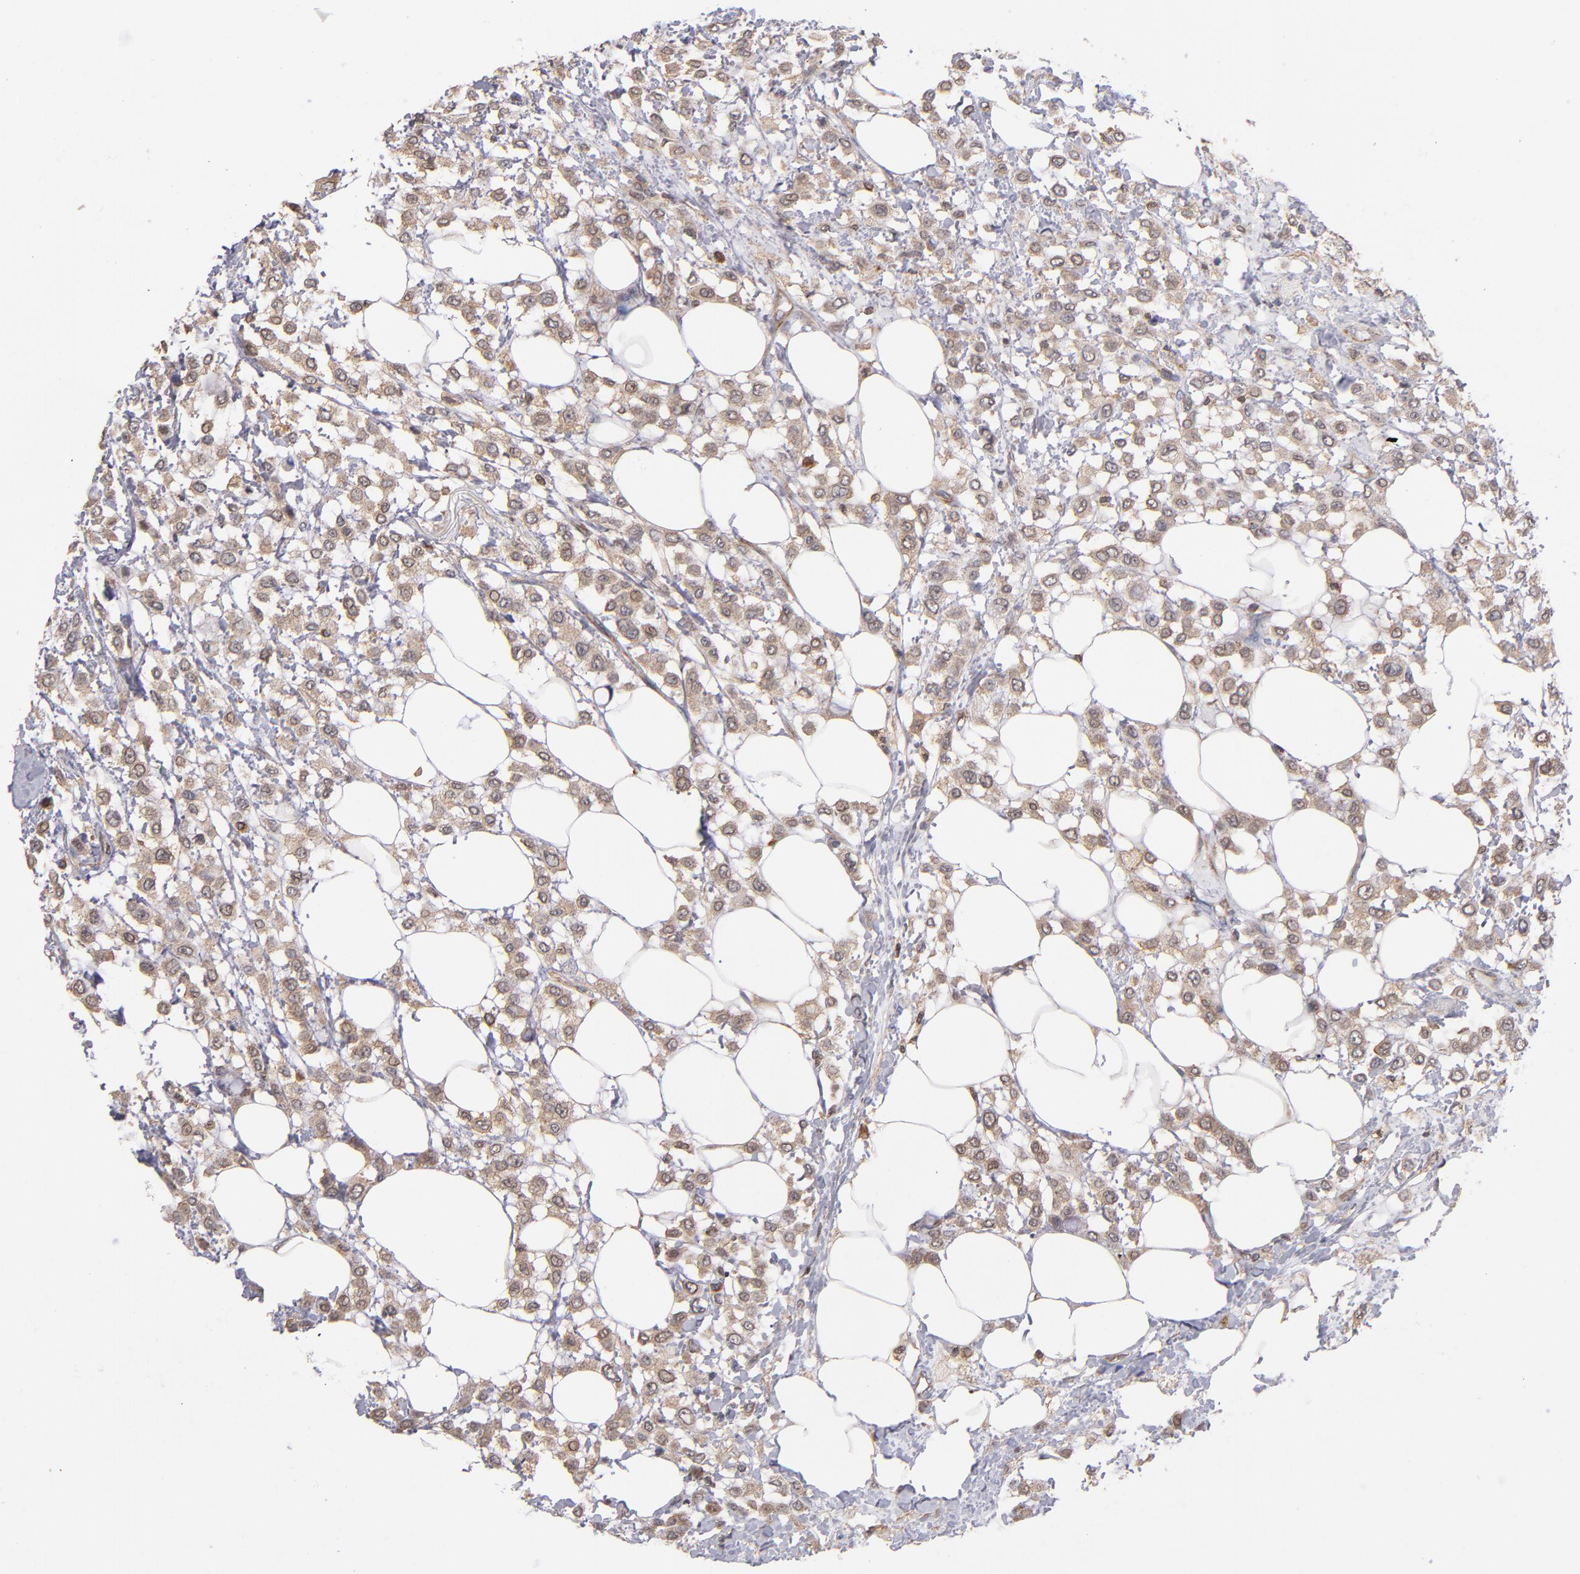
{"staining": {"intensity": "moderate", "quantity": ">75%", "location": "cytoplasmic/membranous"}, "tissue": "breast cancer", "cell_type": "Tumor cells", "image_type": "cancer", "snomed": [{"axis": "morphology", "description": "Lobular carcinoma"}, {"axis": "topography", "description": "Breast"}], "caption": "Human lobular carcinoma (breast) stained with a protein marker exhibits moderate staining in tumor cells.", "gene": "GMFG", "patient": {"sex": "female", "age": 85}}